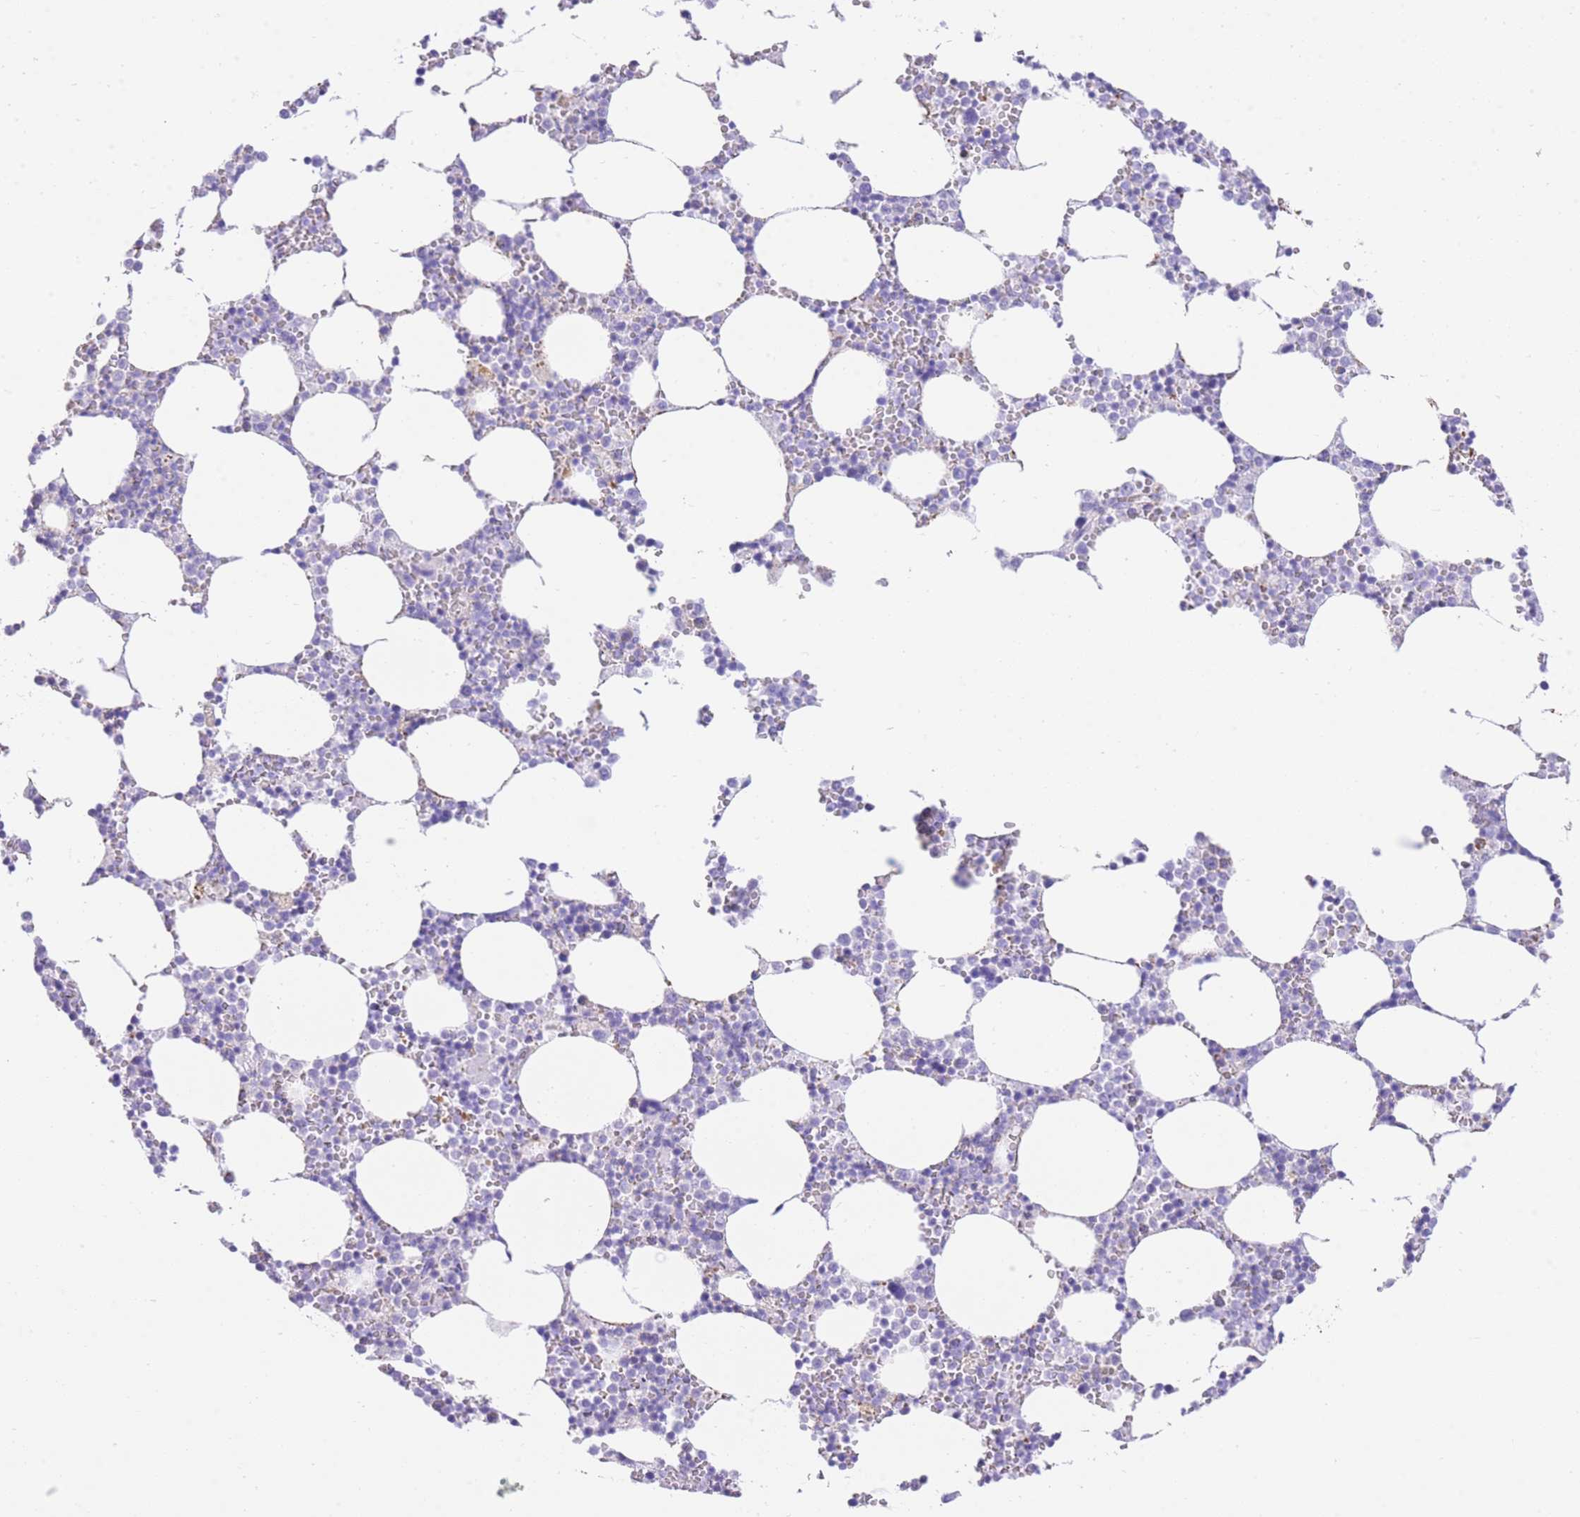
{"staining": {"intensity": "negative", "quantity": "none", "location": "none"}, "tissue": "bone marrow", "cell_type": "Hematopoietic cells", "image_type": "normal", "snomed": [{"axis": "morphology", "description": "Normal tissue, NOS"}, {"axis": "topography", "description": "Bone marrow"}], "caption": "Immunohistochemistry (IHC) image of benign bone marrow: human bone marrow stained with DAB reveals no significant protein staining in hematopoietic cells.", "gene": "ACSM4", "patient": {"sex": "female", "age": 64}}